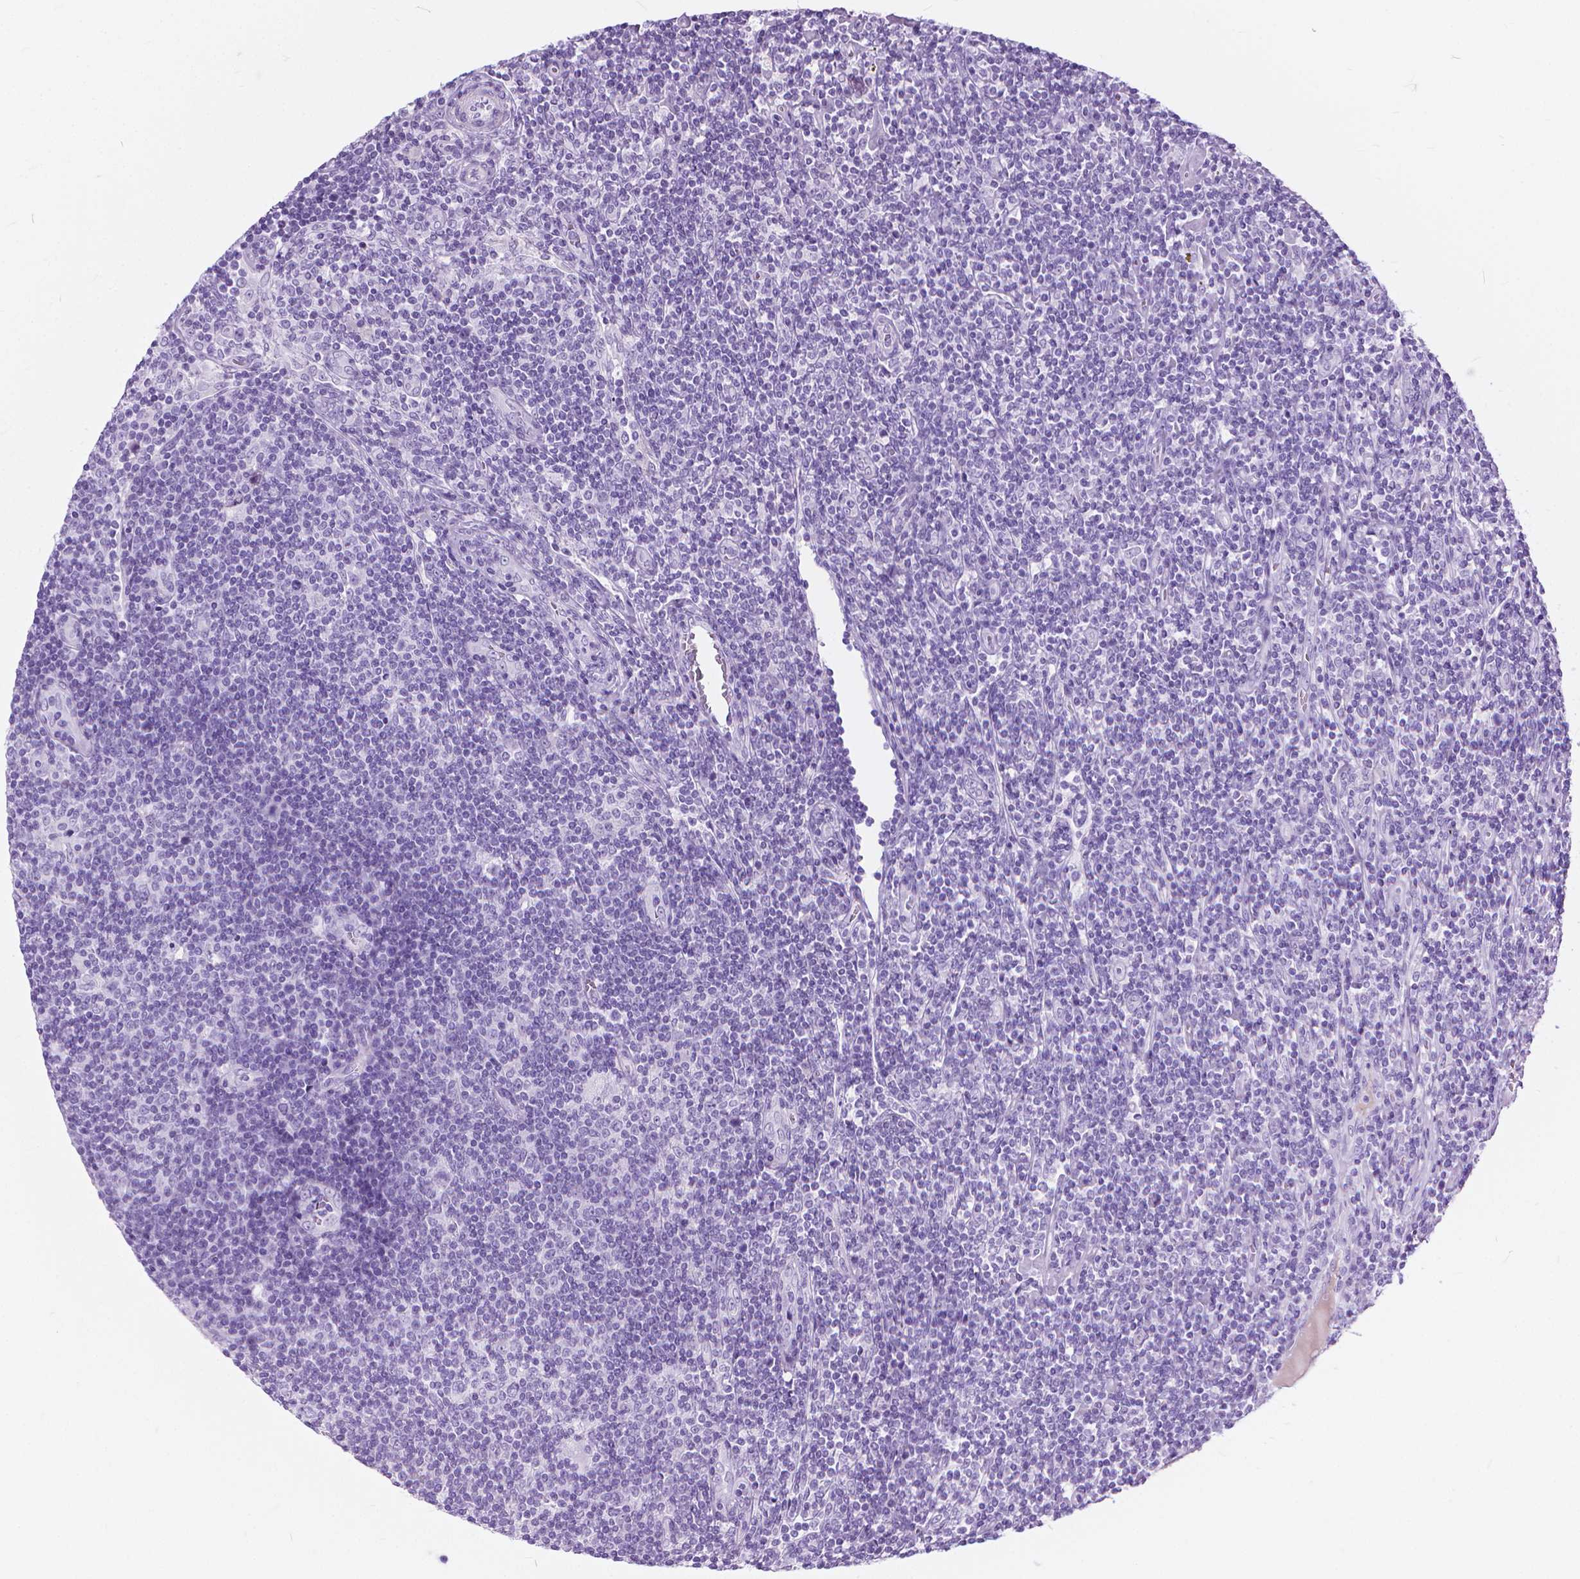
{"staining": {"intensity": "negative", "quantity": "none", "location": "none"}, "tissue": "lymphoma", "cell_type": "Tumor cells", "image_type": "cancer", "snomed": [{"axis": "morphology", "description": "Hodgkin's disease, NOS"}, {"axis": "topography", "description": "Lymph node"}], "caption": "Immunohistochemistry of Hodgkin's disease reveals no positivity in tumor cells. The staining was performed using DAB (3,3'-diaminobenzidine) to visualize the protein expression in brown, while the nuclei were stained in blue with hematoxylin (Magnification: 20x).", "gene": "HTR2B", "patient": {"sex": "male", "age": 40}}